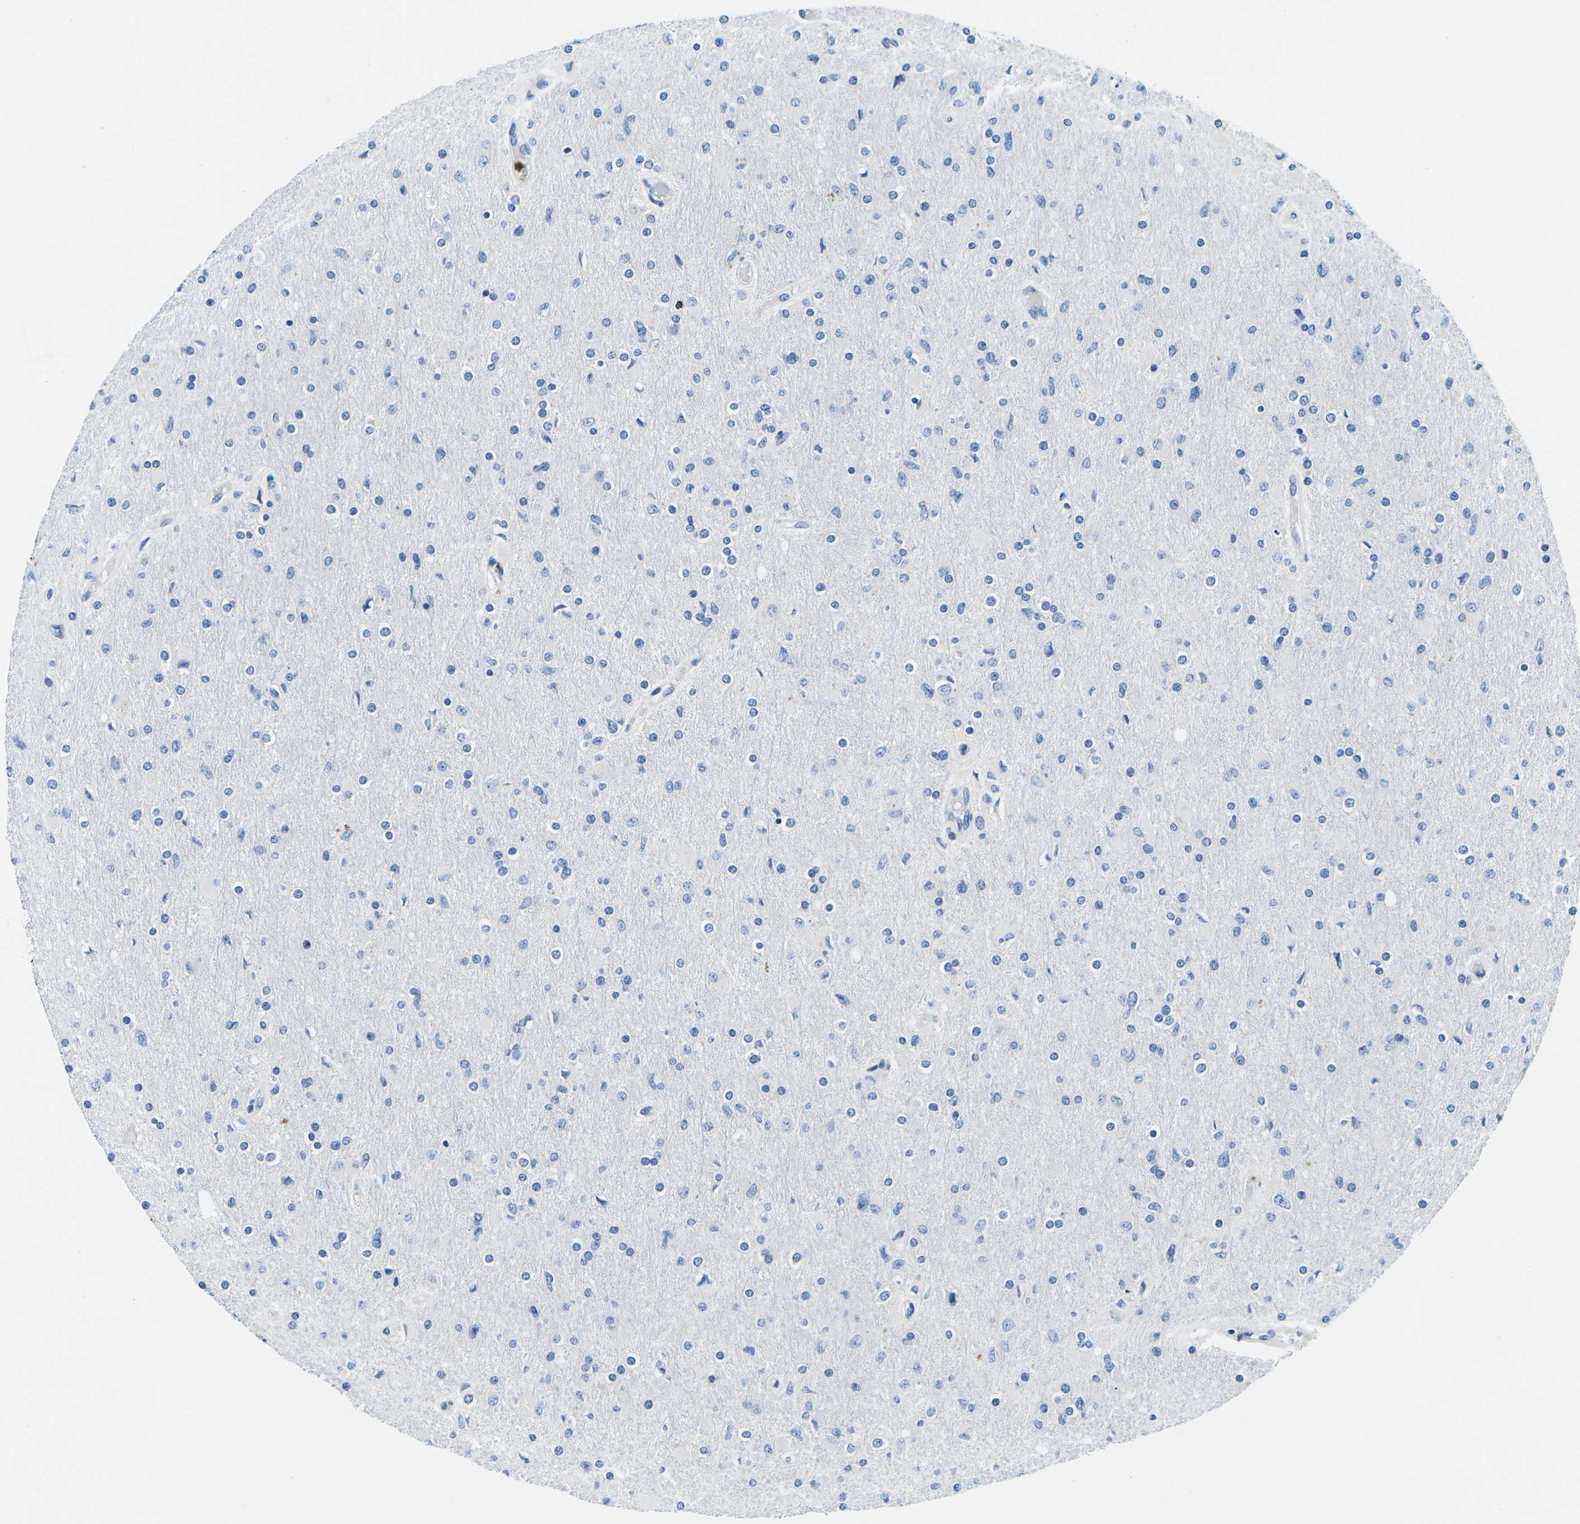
{"staining": {"intensity": "negative", "quantity": "none", "location": "none"}, "tissue": "glioma", "cell_type": "Tumor cells", "image_type": "cancer", "snomed": [{"axis": "morphology", "description": "Glioma, malignant, High grade"}, {"axis": "topography", "description": "Cerebral cortex"}], "caption": "Photomicrograph shows no significant protein staining in tumor cells of malignant glioma (high-grade).", "gene": "MC4R", "patient": {"sex": "female", "age": 36}}